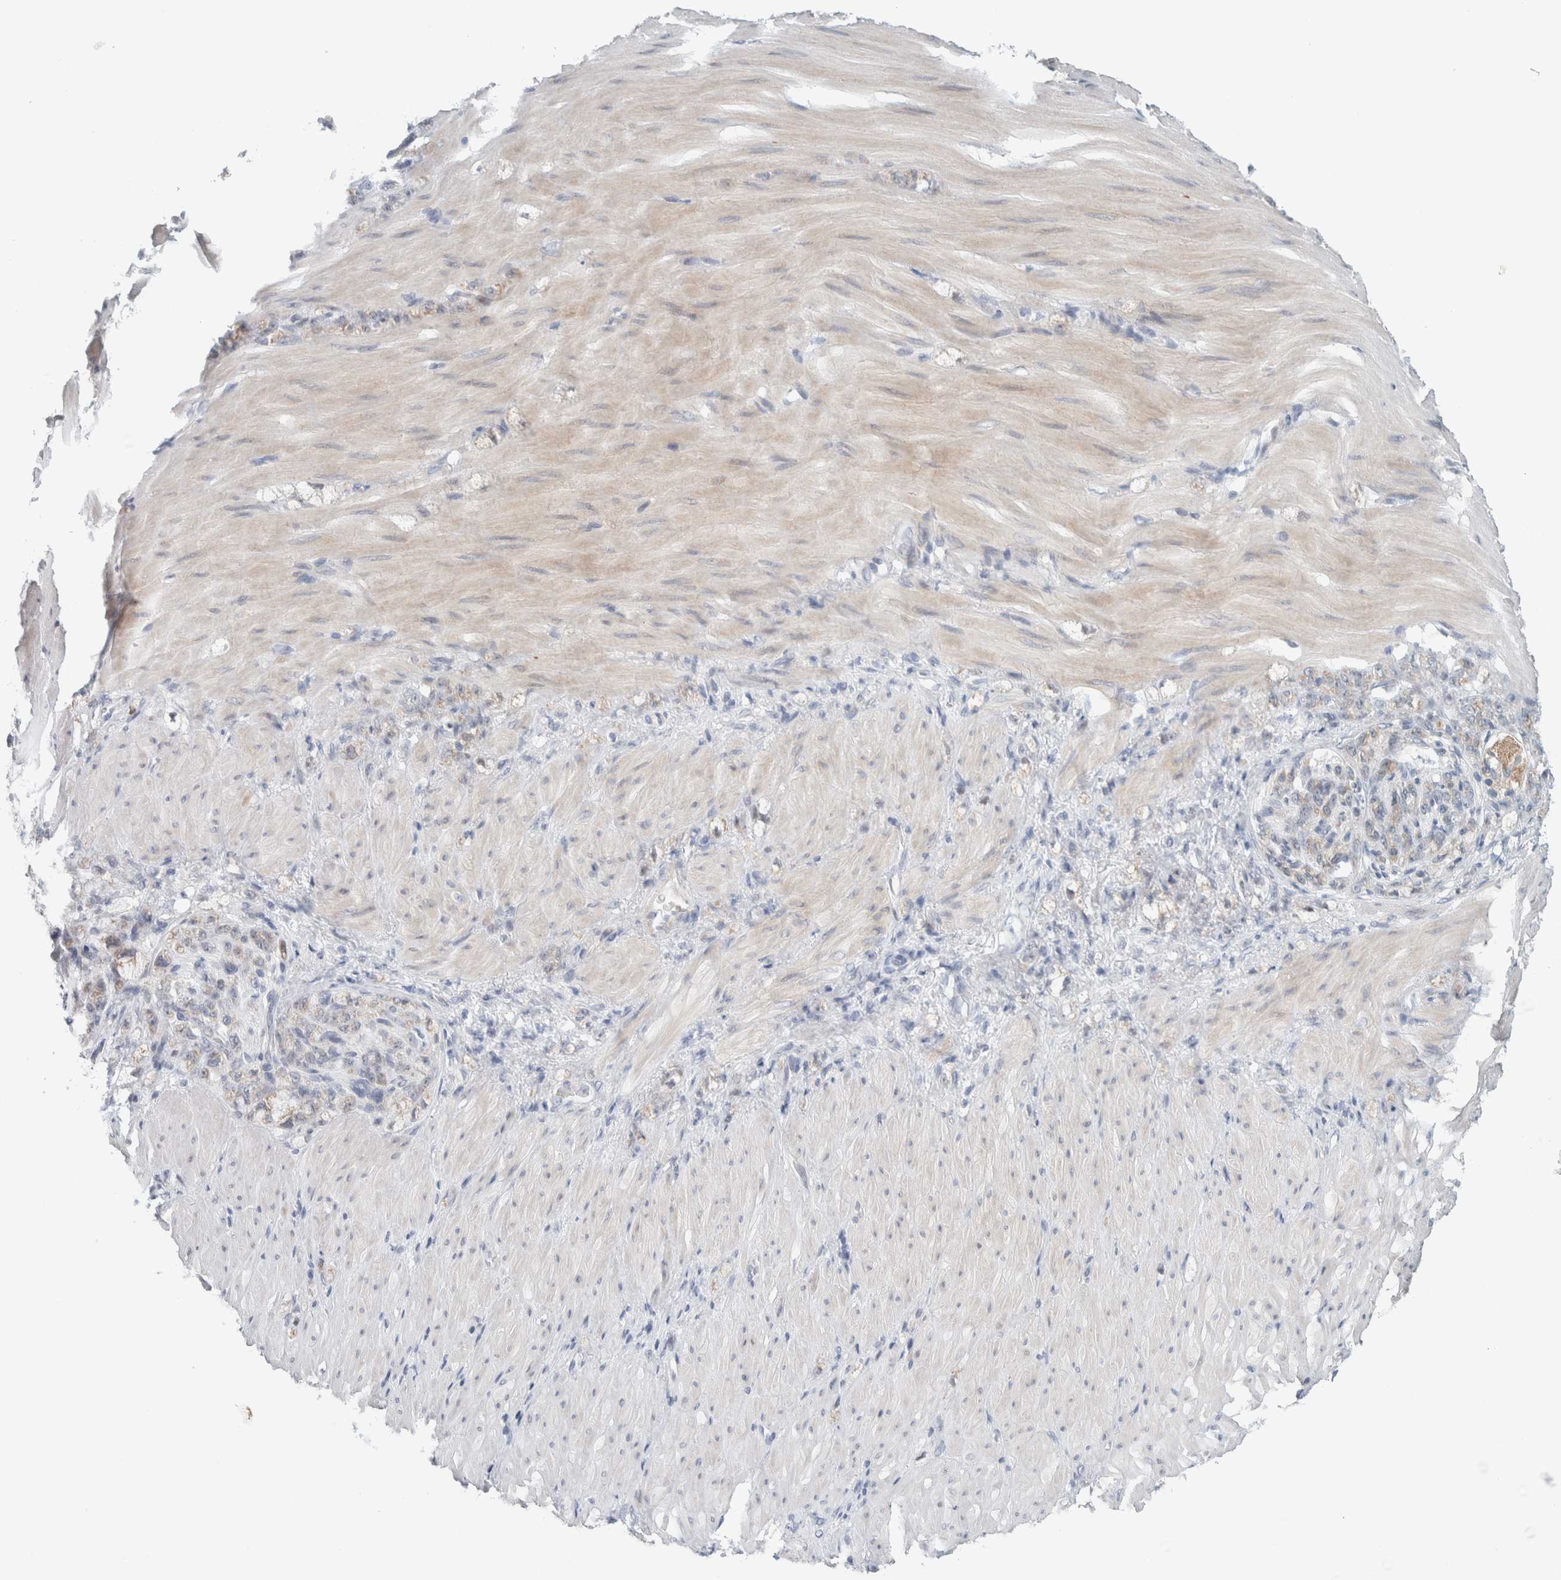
{"staining": {"intensity": "weak", "quantity": "<25%", "location": "cytoplasmic/membranous"}, "tissue": "stomach cancer", "cell_type": "Tumor cells", "image_type": "cancer", "snomed": [{"axis": "morphology", "description": "Normal tissue, NOS"}, {"axis": "morphology", "description": "Adenocarcinoma, NOS"}, {"axis": "topography", "description": "Stomach"}], "caption": "Immunohistochemistry (IHC) of stomach cancer (adenocarcinoma) exhibits no expression in tumor cells.", "gene": "CRAT", "patient": {"sex": "male", "age": 82}}